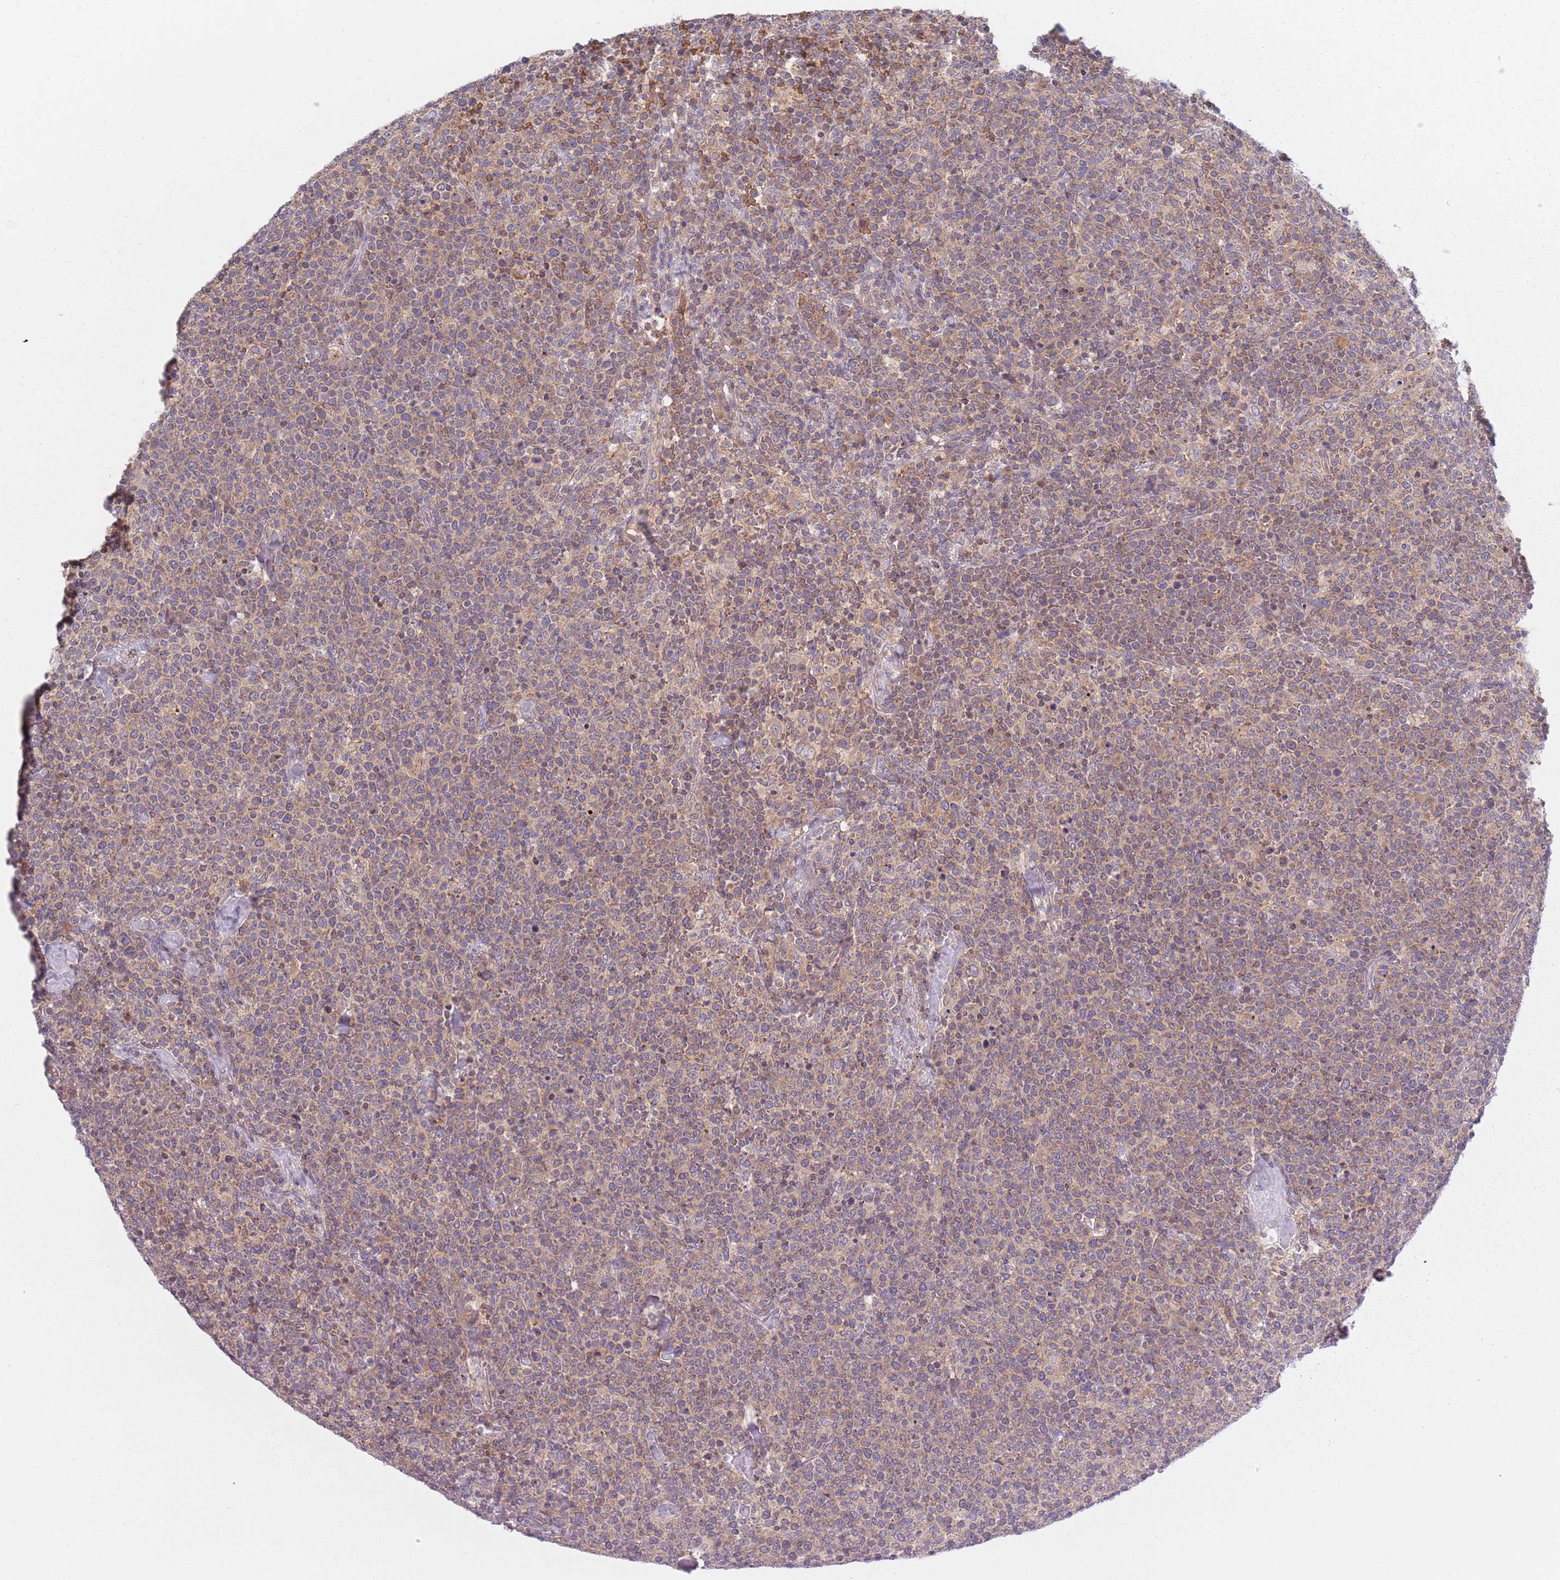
{"staining": {"intensity": "weak", "quantity": "25%-75%", "location": "cytoplasmic/membranous"}, "tissue": "lymphoma", "cell_type": "Tumor cells", "image_type": "cancer", "snomed": [{"axis": "morphology", "description": "Malignant lymphoma, non-Hodgkin's type, High grade"}, {"axis": "topography", "description": "Lymph node"}], "caption": "DAB immunohistochemical staining of lymphoma reveals weak cytoplasmic/membranous protein expression in about 25%-75% of tumor cells.", "gene": "ASB13", "patient": {"sex": "male", "age": 61}}